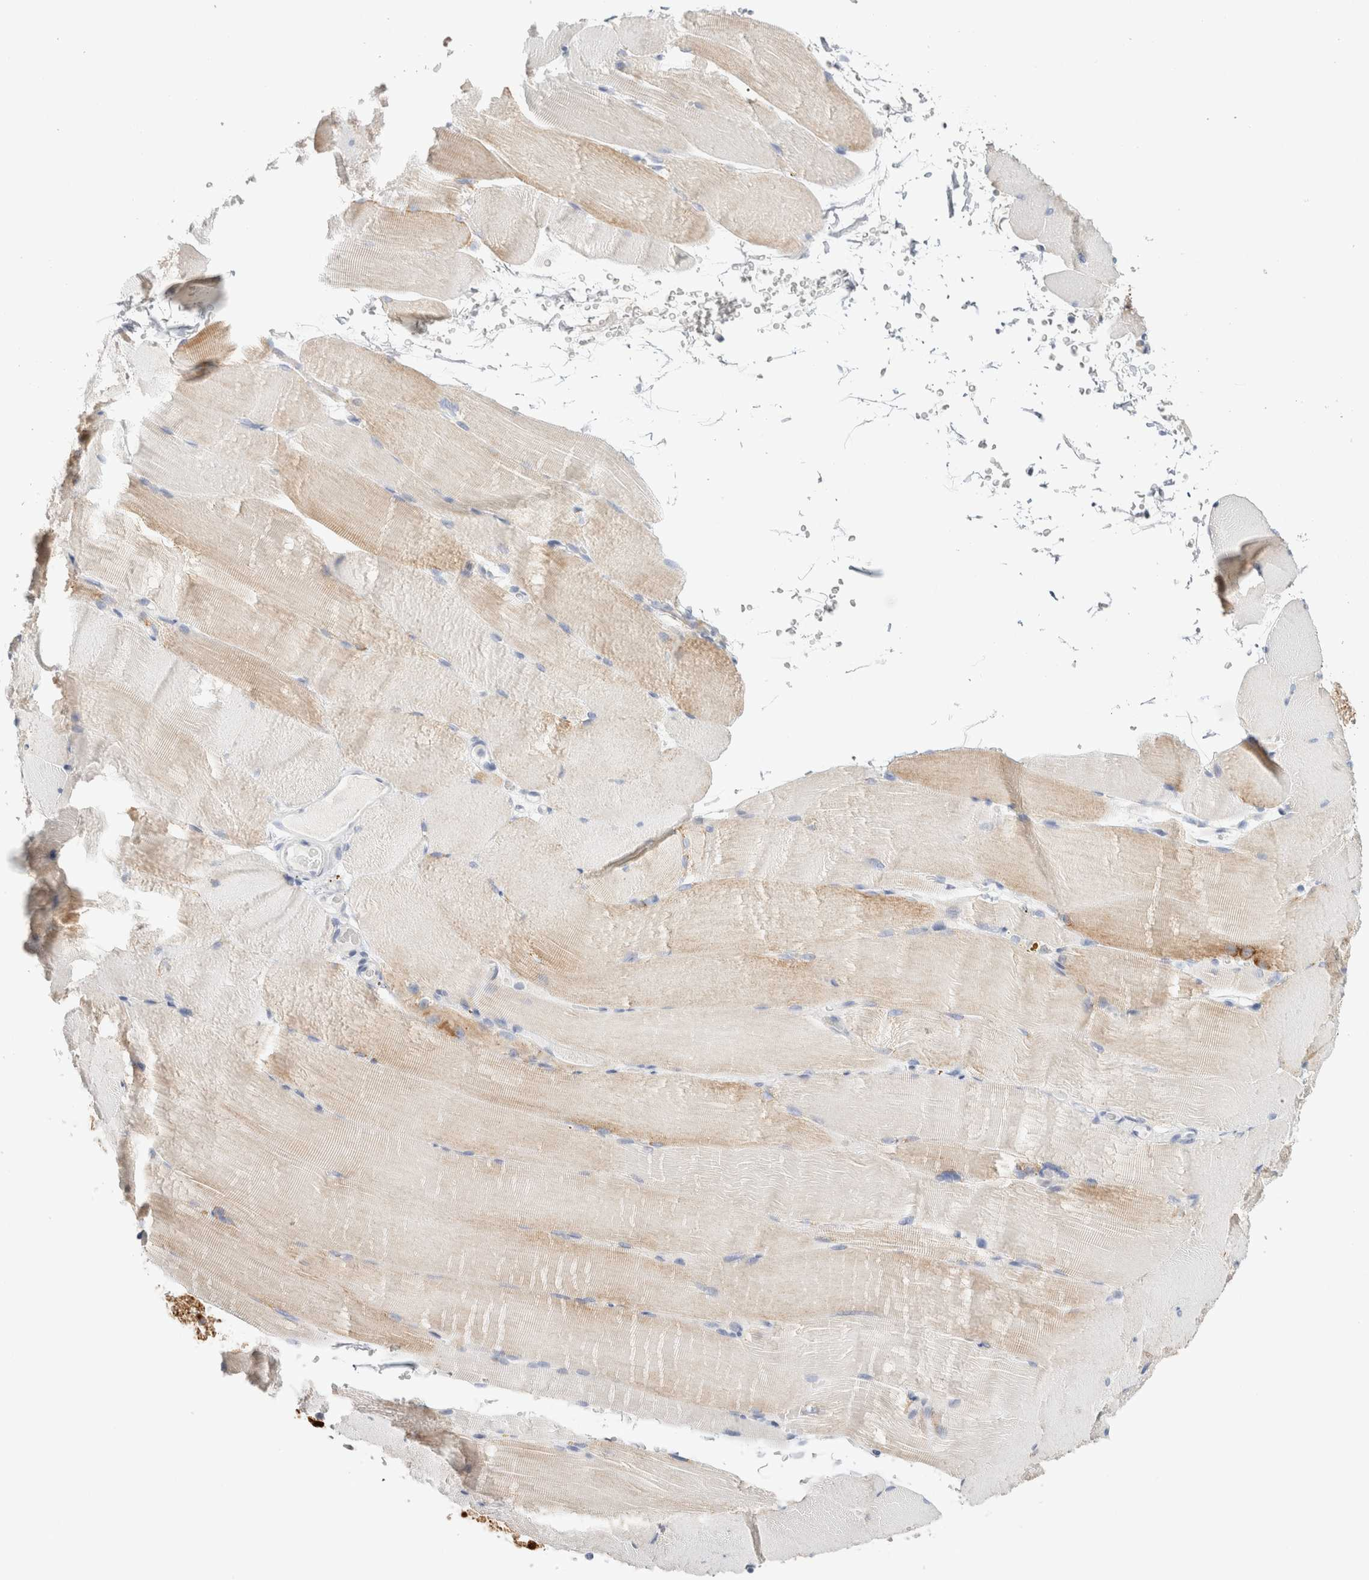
{"staining": {"intensity": "moderate", "quantity": "<25%", "location": "cytoplasmic/membranous"}, "tissue": "skeletal muscle", "cell_type": "Myocytes", "image_type": "normal", "snomed": [{"axis": "morphology", "description": "Normal tissue, NOS"}, {"axis": "topography", "description": "Skeletal muscle"}, {"axis": "topography", "description": "Parathyroid gland"}], "caption": "Immunohistochemical staining of normal skeletal muscle demonstrates <25% levels of moderate cytoplasmic/membranous protein expression in about <25% of myocytes.", "gene": "GADD45G", "patient": {"sex": "female", "age": 37}}